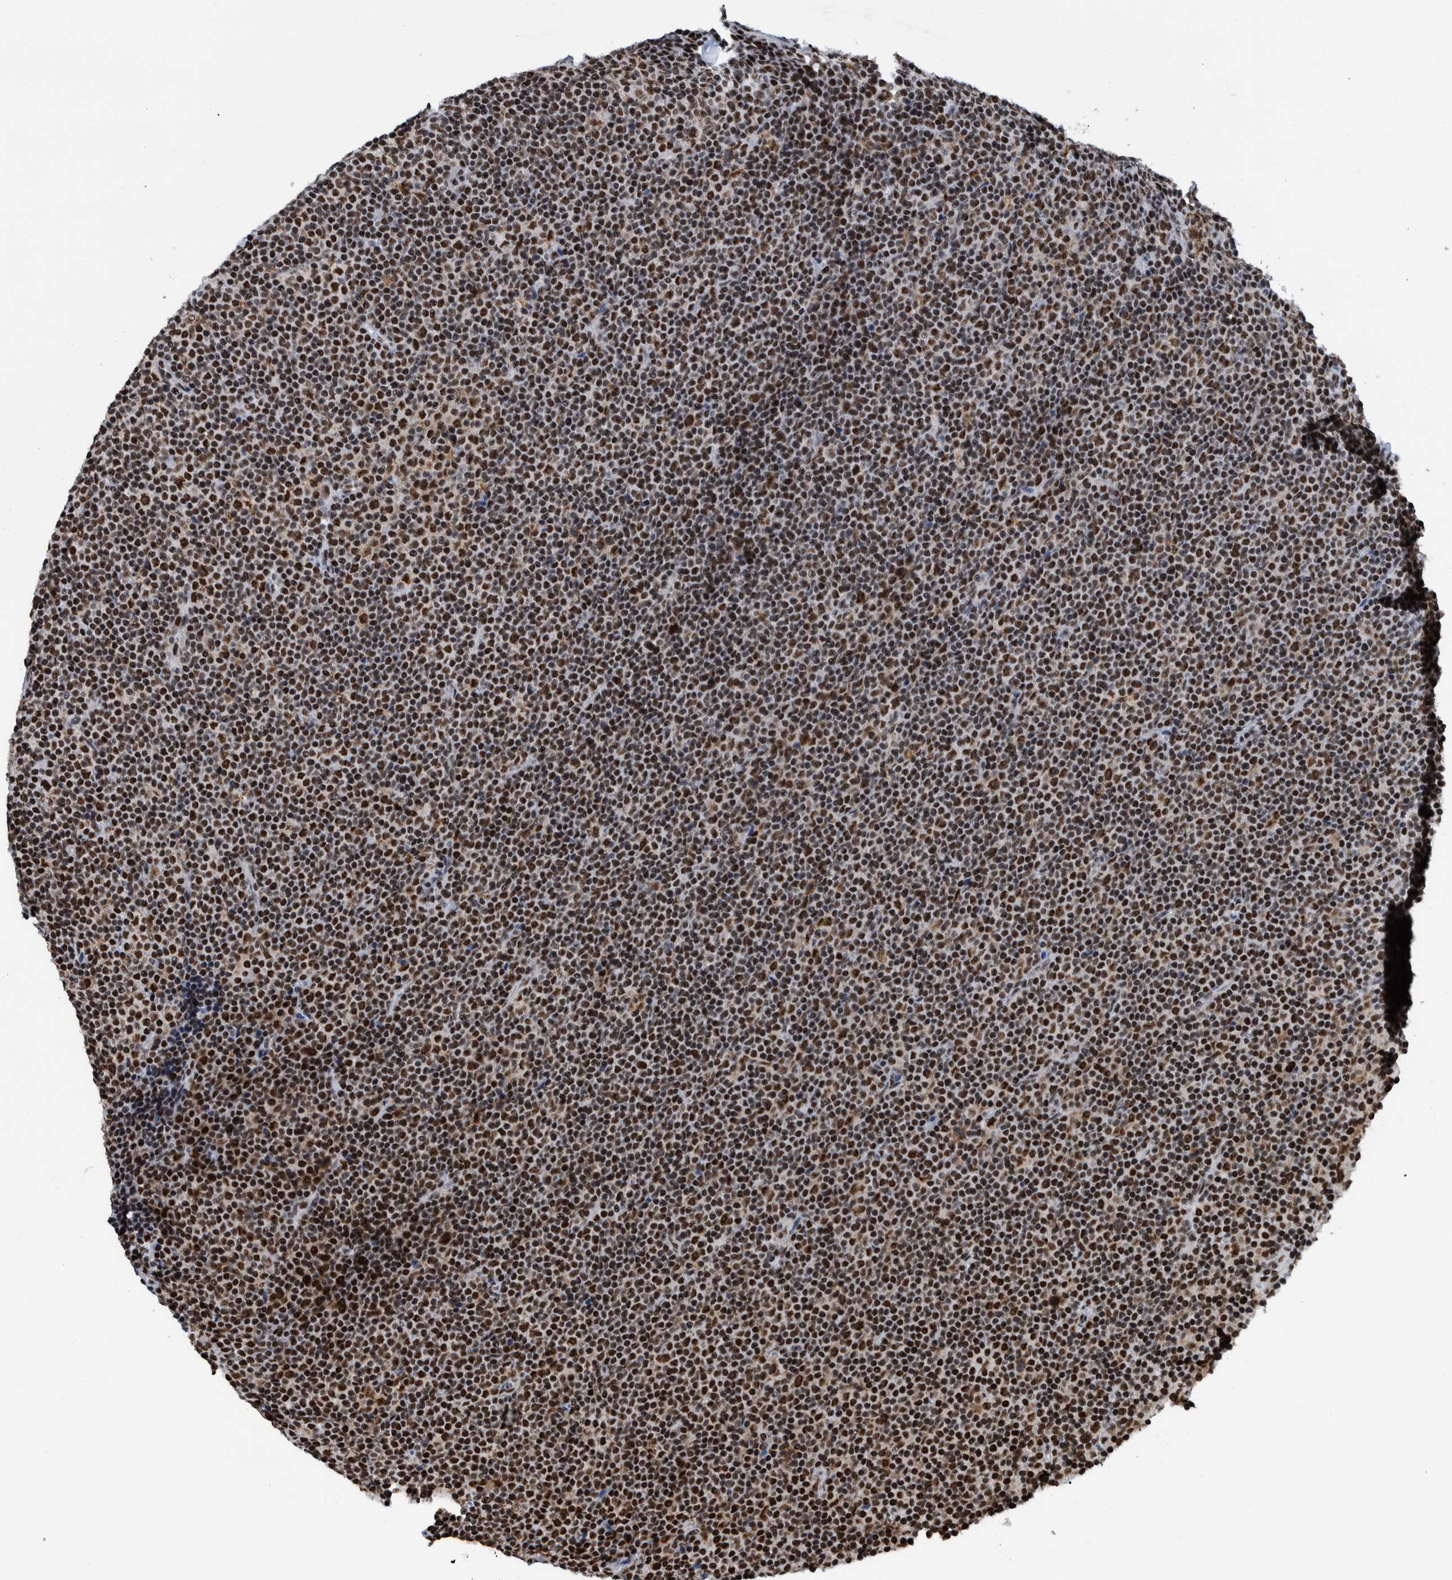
{"staining": {"intensity": "moderate", "quantity": ">75%", "location": "nuclear"}, "tissue": "lymphoma", "cell_type": "Tumor cells", "image_type": "cancer", "snomed": [{"axis": "morphology", "description": "Malignant lymphoma, non-Hodgkin's type, Low grade"}, {"axis": "topography", "description": "Lymph node"}], "caption": "The immunohistochemical stain highlights moderate nuclear staining in tumor cells of lymphoma tissue.", "gene": "EFTUD2", "patient": {"sex": "female", "age": 67}}